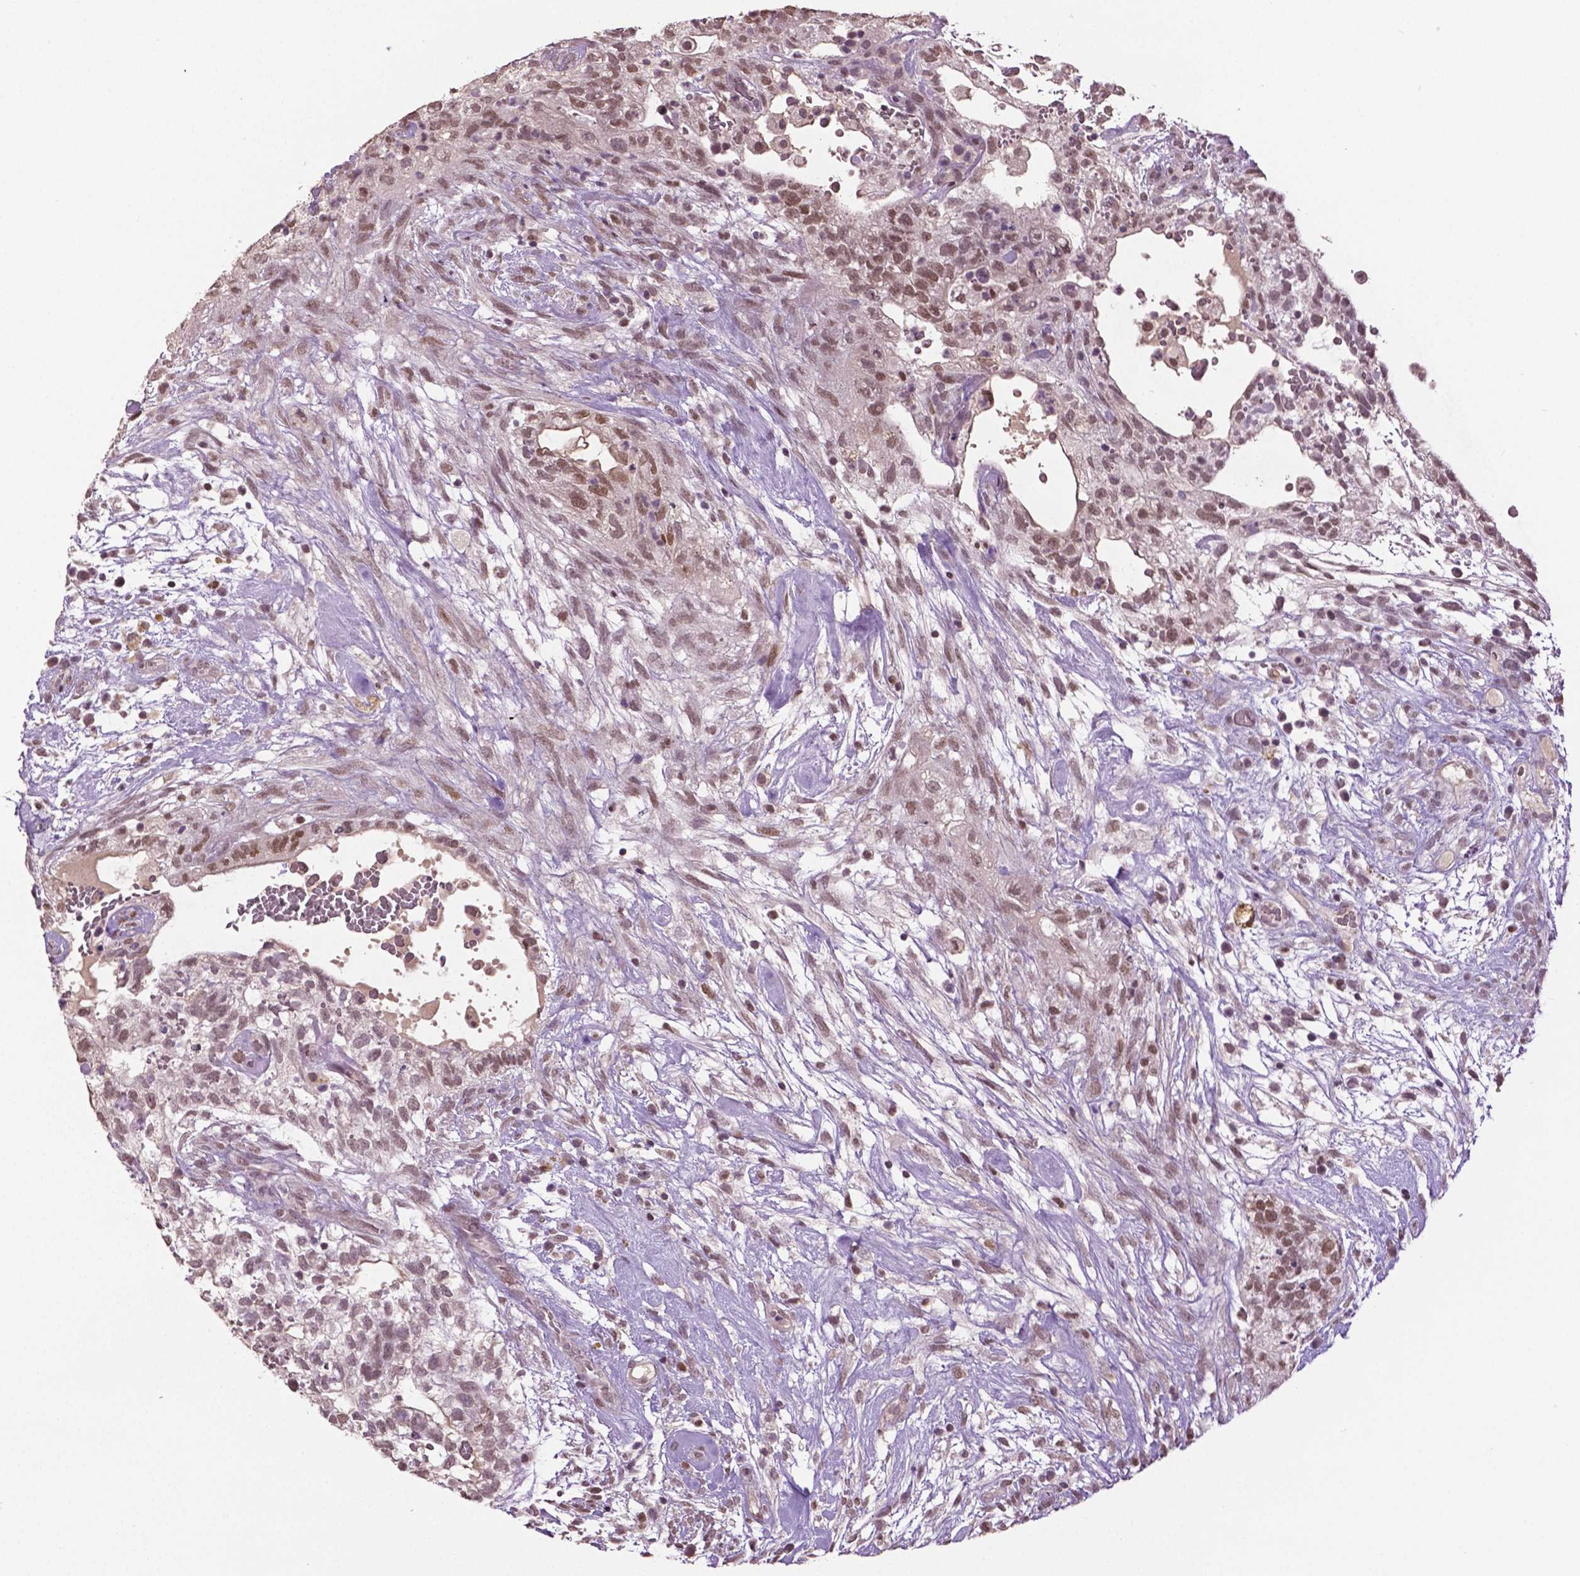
{"staining": {"intensity": "moderate", "quantity": ">75%", "location": "nuclear"}, "tissue": "testis cancer", "cell_type": "Tumor cells", "image_type": "cancer", "snomed": [{"axis": "morphology", "description": "Normal tissue, NOS"}, {"axis": "morphology", "description": "Carcinoma, Embryonal, NOS"}, {"axis": "topography", "description": "Testis"}], "caption": "Immunohistochemistry (IHC) staining of testis cancer (embryonal carcinoma), which reveals medium levels of moderate nuclear expression in about >75% of tumor cells indicating moderate nuclear protein positivity. The staining was performed using DAB (3,3'-diaminobenzidine) (brown) for protein detection and nuclei were counterstained in hematoxylin (blue).", "gene": "DLX5", "patient": {"sex": "male", "age": 32}}